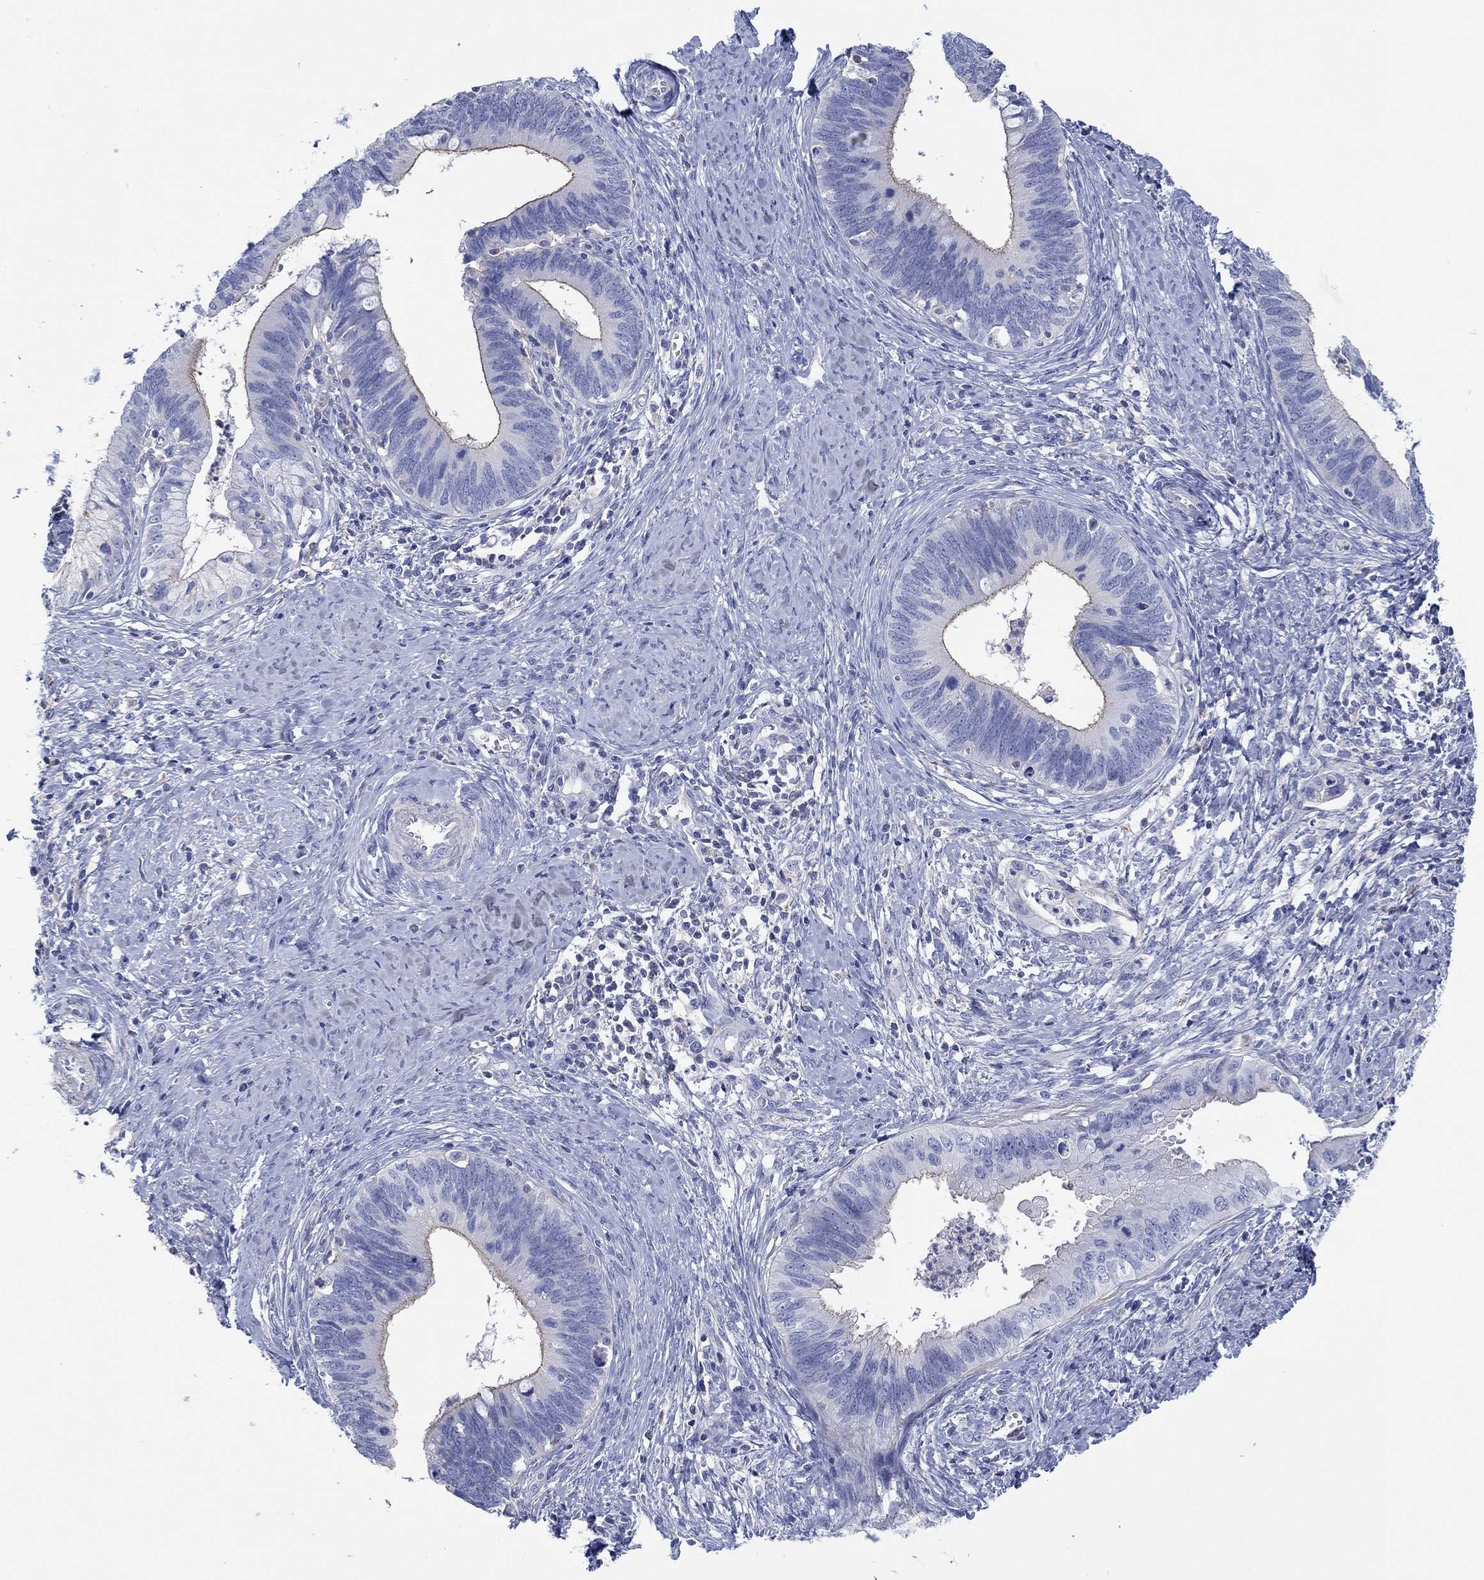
{"staining": {"intensity": "negative", "quantity": "none", "location": "none"}, "tissue": "cervical cancer", "cell_type": "Tumor cells", "image_type": "cancer", "snomed": [{"axis": "morphology", "description": "Adenocarcinoma, NOS"}, {"axis": "topography", "description": "Cervix"}], "caption": "Immunohistochemistry image of neoplastic tissue: cervical adenocarcinoma stained with DAB (3,3'-diaminobenzidine) demonstrates no significant protein positivity in tumor cells.", "gene": "PPIL6", "patient": {"sex": "female", "age": 42}}